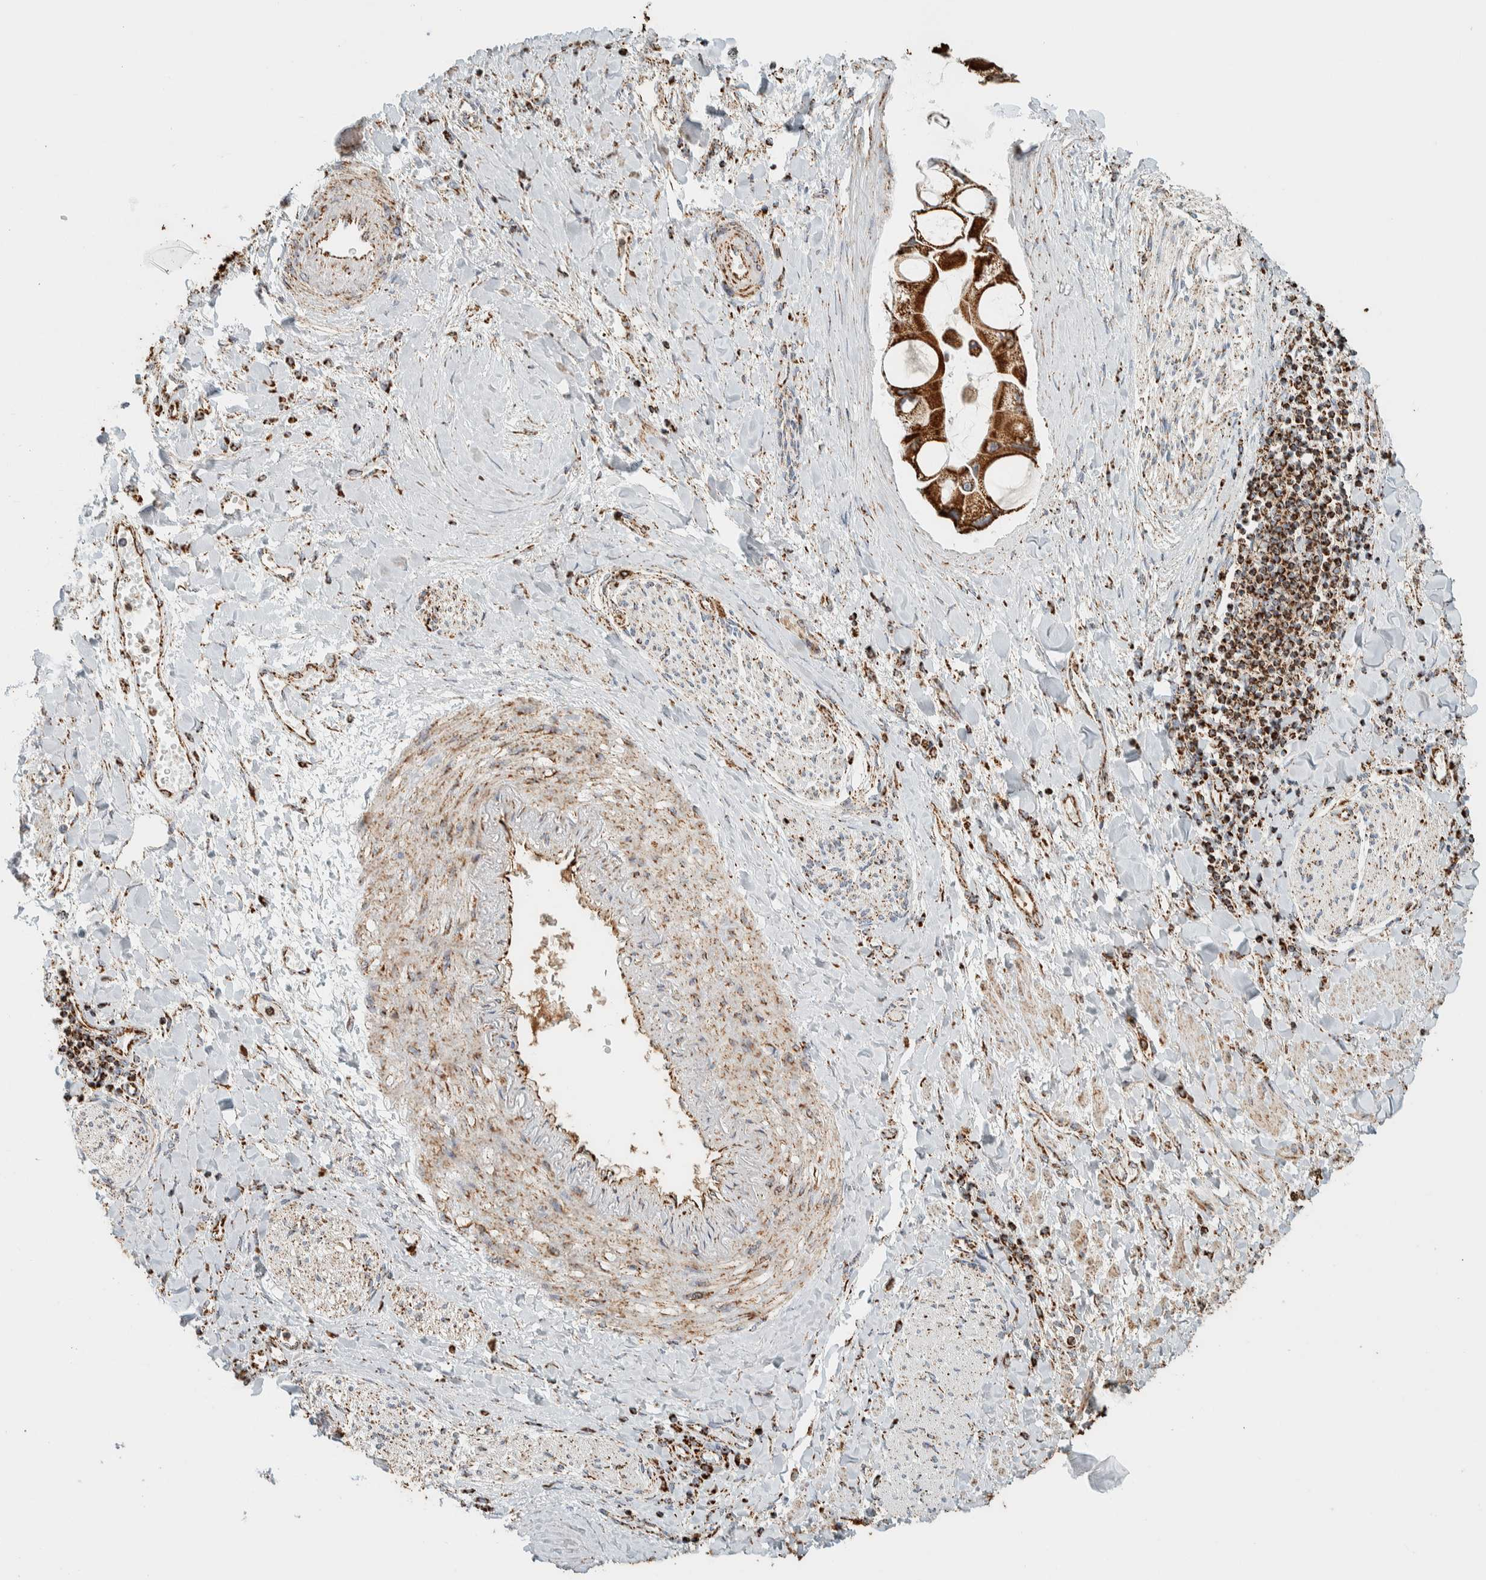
{"staining": {"intensity": "strong", "quantity": ">75%", "location": "cytoplasmic/membranous"}, "tissue": "liver cancer", "cell_type": "Tumor cells", "image_type": "cancer", "snomed": [{"axis": "morphology", "description": "Cholangiocarcinoma"}, {"axis": "topography", "description": "Liver"}], "caption": "A photomicrograph of liver cancer (cholangiocarcinoma) stained for a protein displays strong cytoplasmic/membranous brown staining in tumor cells.", "gene": "ZNF454", "patient": {"sex": "male", "age": 50}}